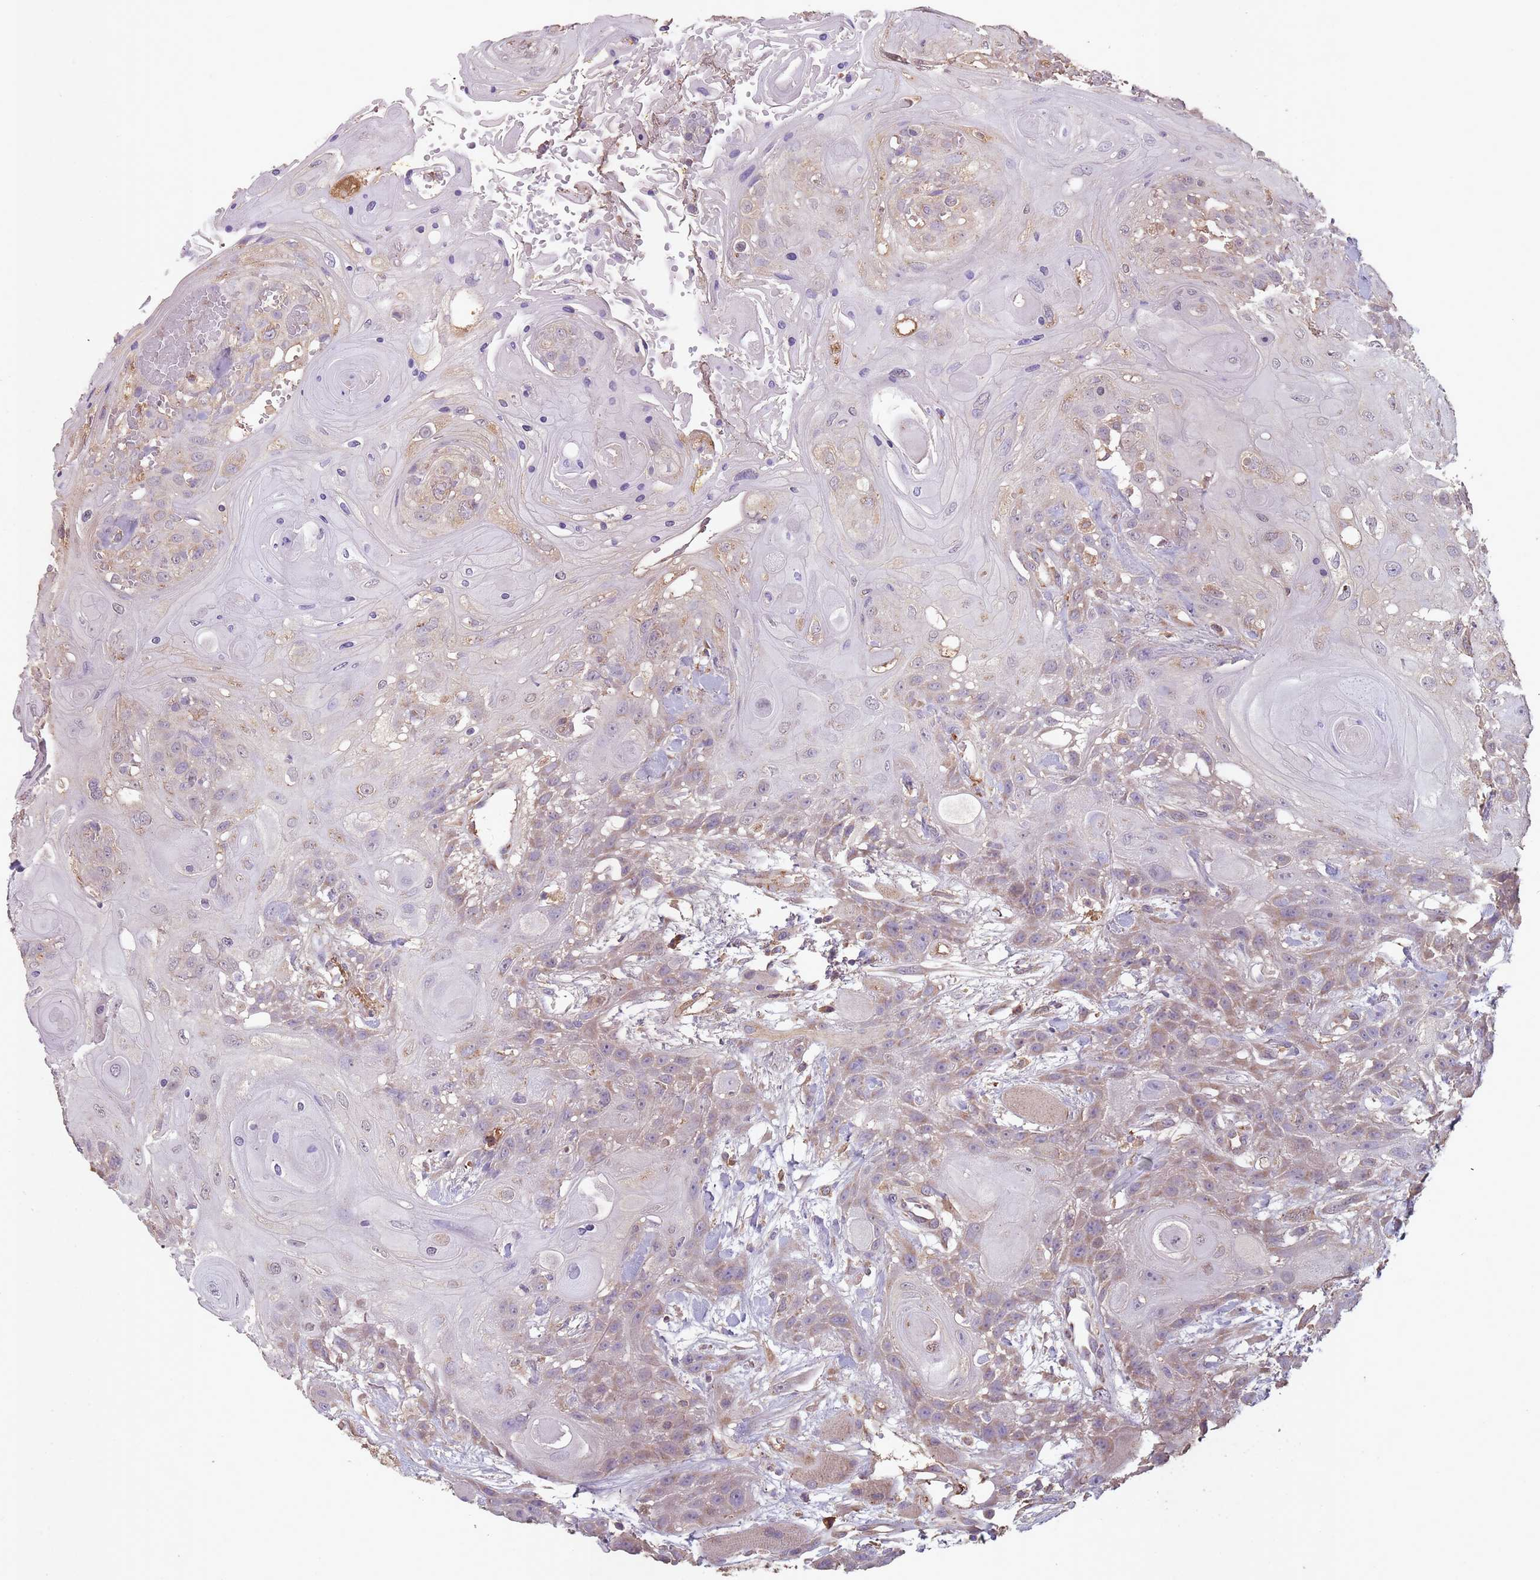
{"staining": {"intensity": "weak", "quantity": "25%-75%", "location": "cytoplasmic/membranous"}, "tissue": "head and neck cancer", "cell_type": "Tumor cells", "image_type": "cancer", "snomed": [{"axis": "morphology", "description": "Squamous cell carcinoma, NOS"}, {"axis": "topography", "description": "Head-Neck"}], "caption": "Brown immunohistochemical staining in human head and neck cancer displays weak cytoplasmic/membranous expression in approximately 25%-75% of tumor cells.", "gene": "SANBR", "patient": {"sex": "female", "age": 43}}